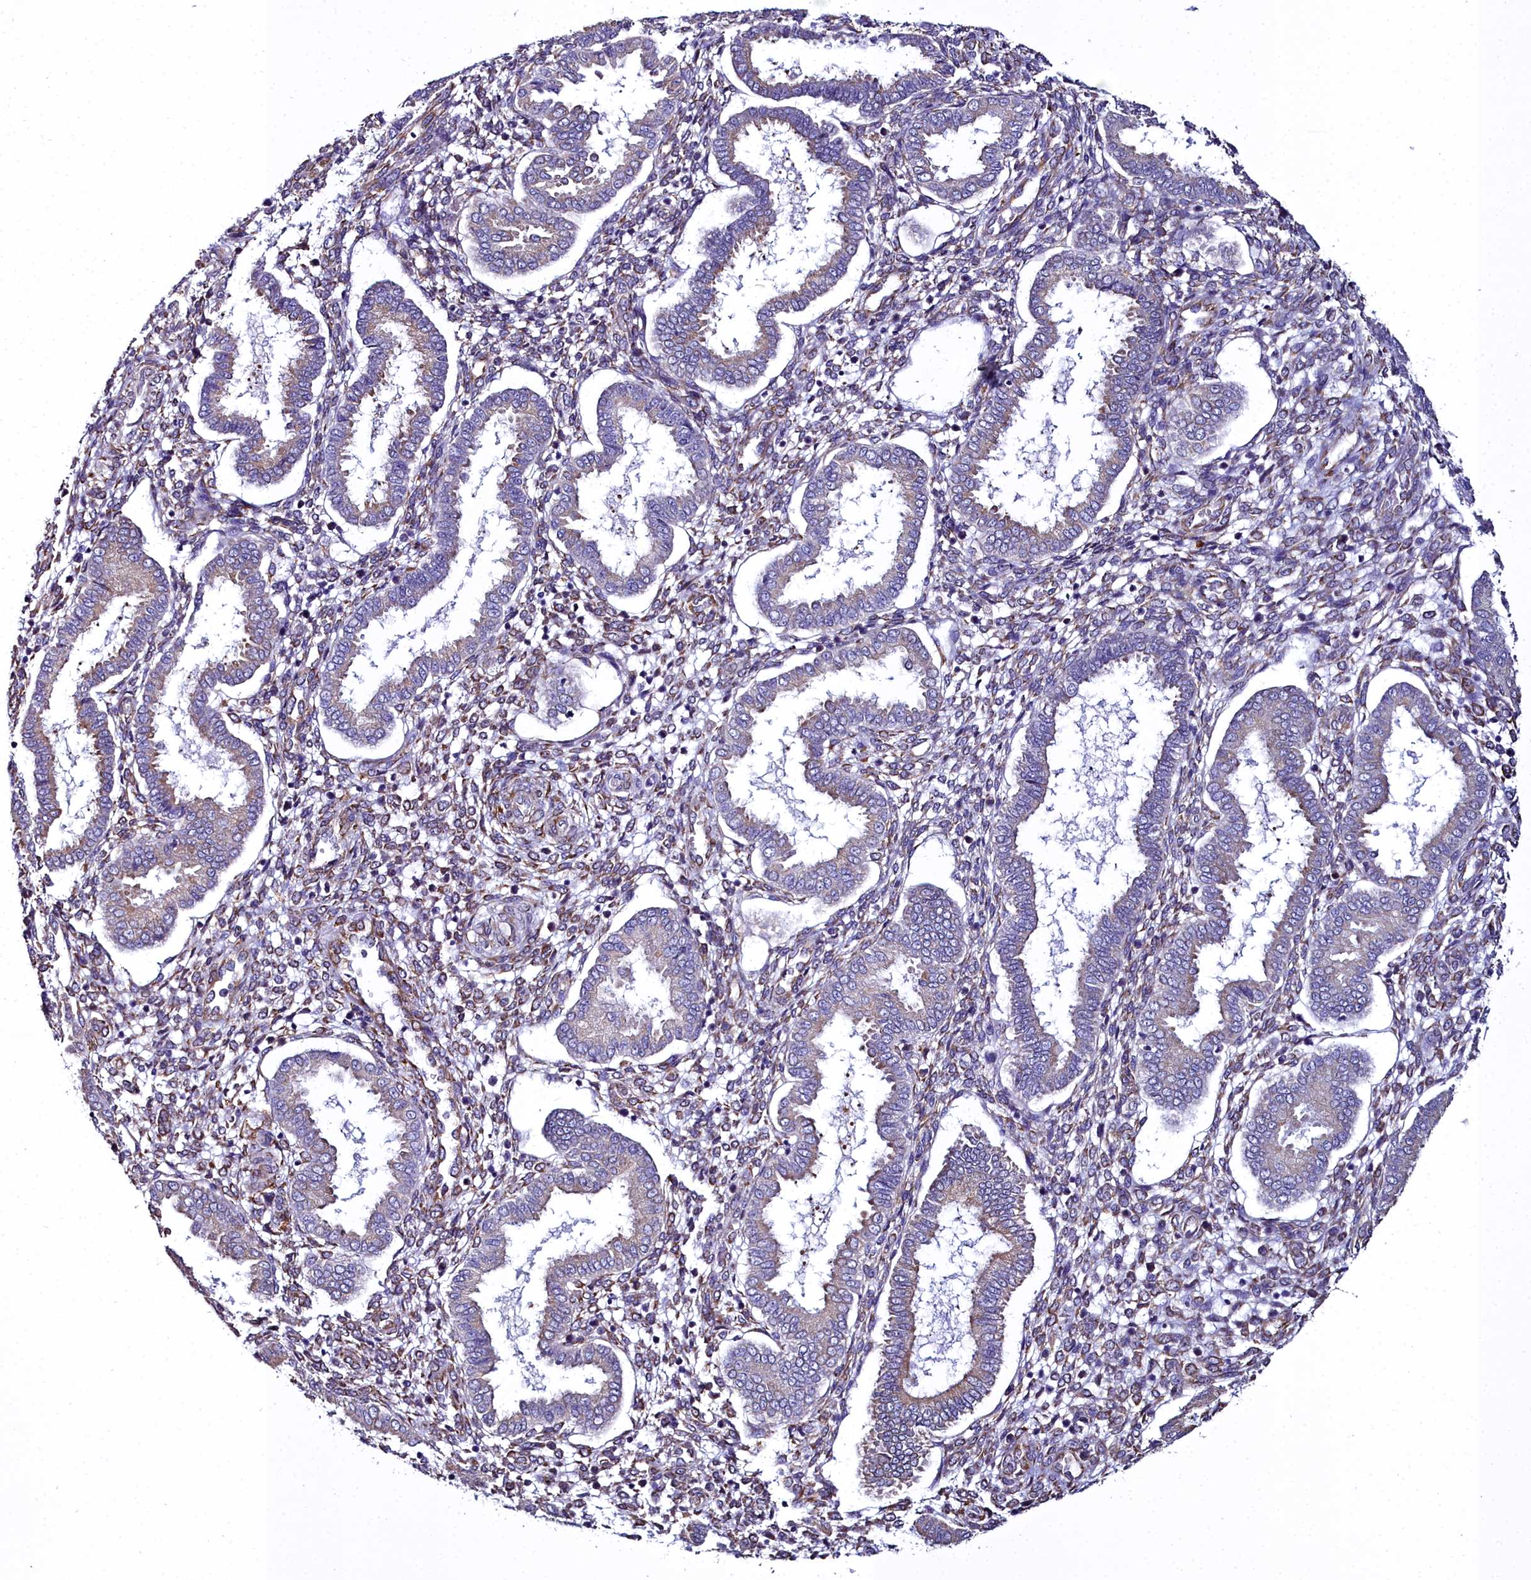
{"staining": {"intensity": "moderate", "quantity": "25%-75%", "location": "cytoplasmic/membranous"}, "tissue": "endometrium", "cell_type": "Cells in endometrial stroma", "image_type": "normal", "snomed": [{"axis": "morphology", "description": "Normal tissue, NOS"}, {"axis": "topography", "description": "Endometrium"}], "caption": "Immunohistochemistry (IHC) of normal endometrium demonstrates medium levels of moderate cytoplasmic/membranous staining in about 25%-75% of cells in endometrial stroma.", "gene": "TXNDC5", "patient": {"sex": "female", "age": 24}}